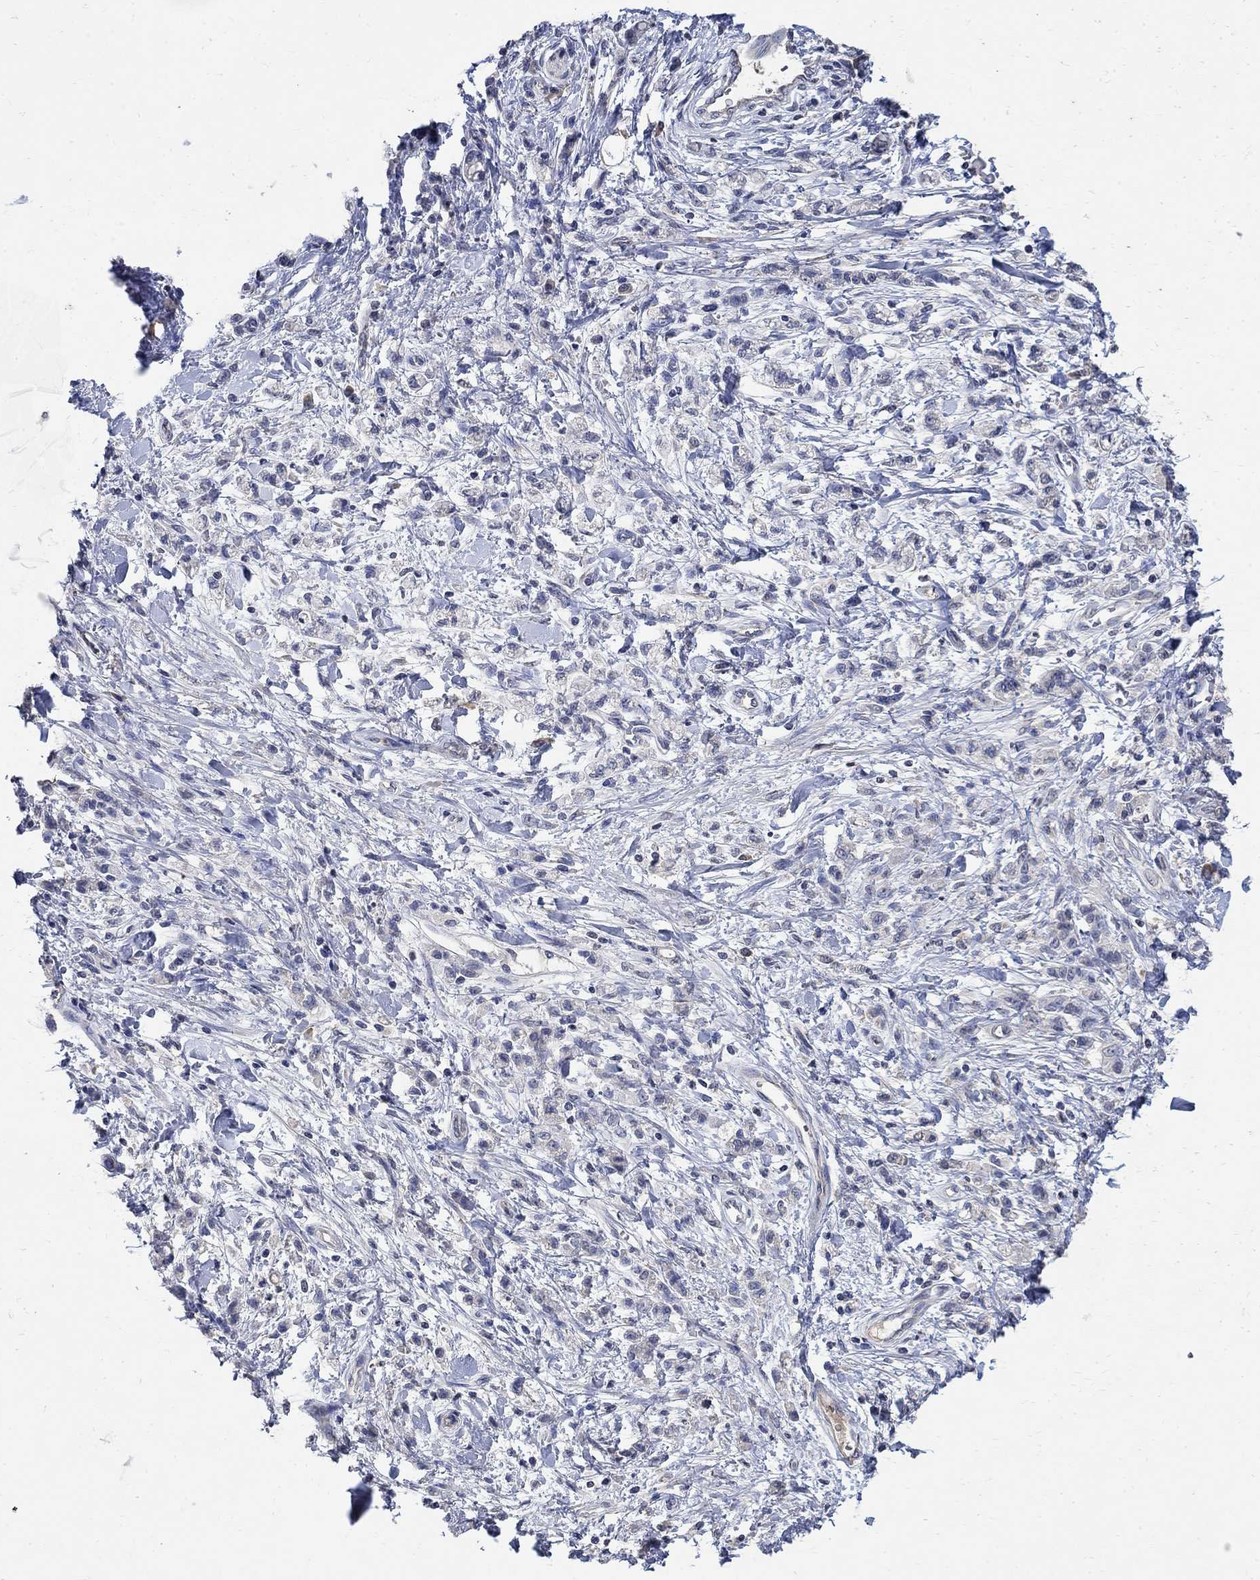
{"staining": {"intensity": "negative", "quantity": "none", "location": "none"}, "tissue": "stomach cancer", "cell_type": "Tumor cells", "image_type": "cancer", "snomed": [{"axis": "morphology", "description": "Adenocarcinoma, NOS"}, {"axis": "topography", "description": "Stomach"}], "caption": "Protein analysis of stomach adenocarcinoma reveals no significant positivity in tumor cells.", "gene": "TMEM169", "patient": {"sex": "male", "age": 77}}